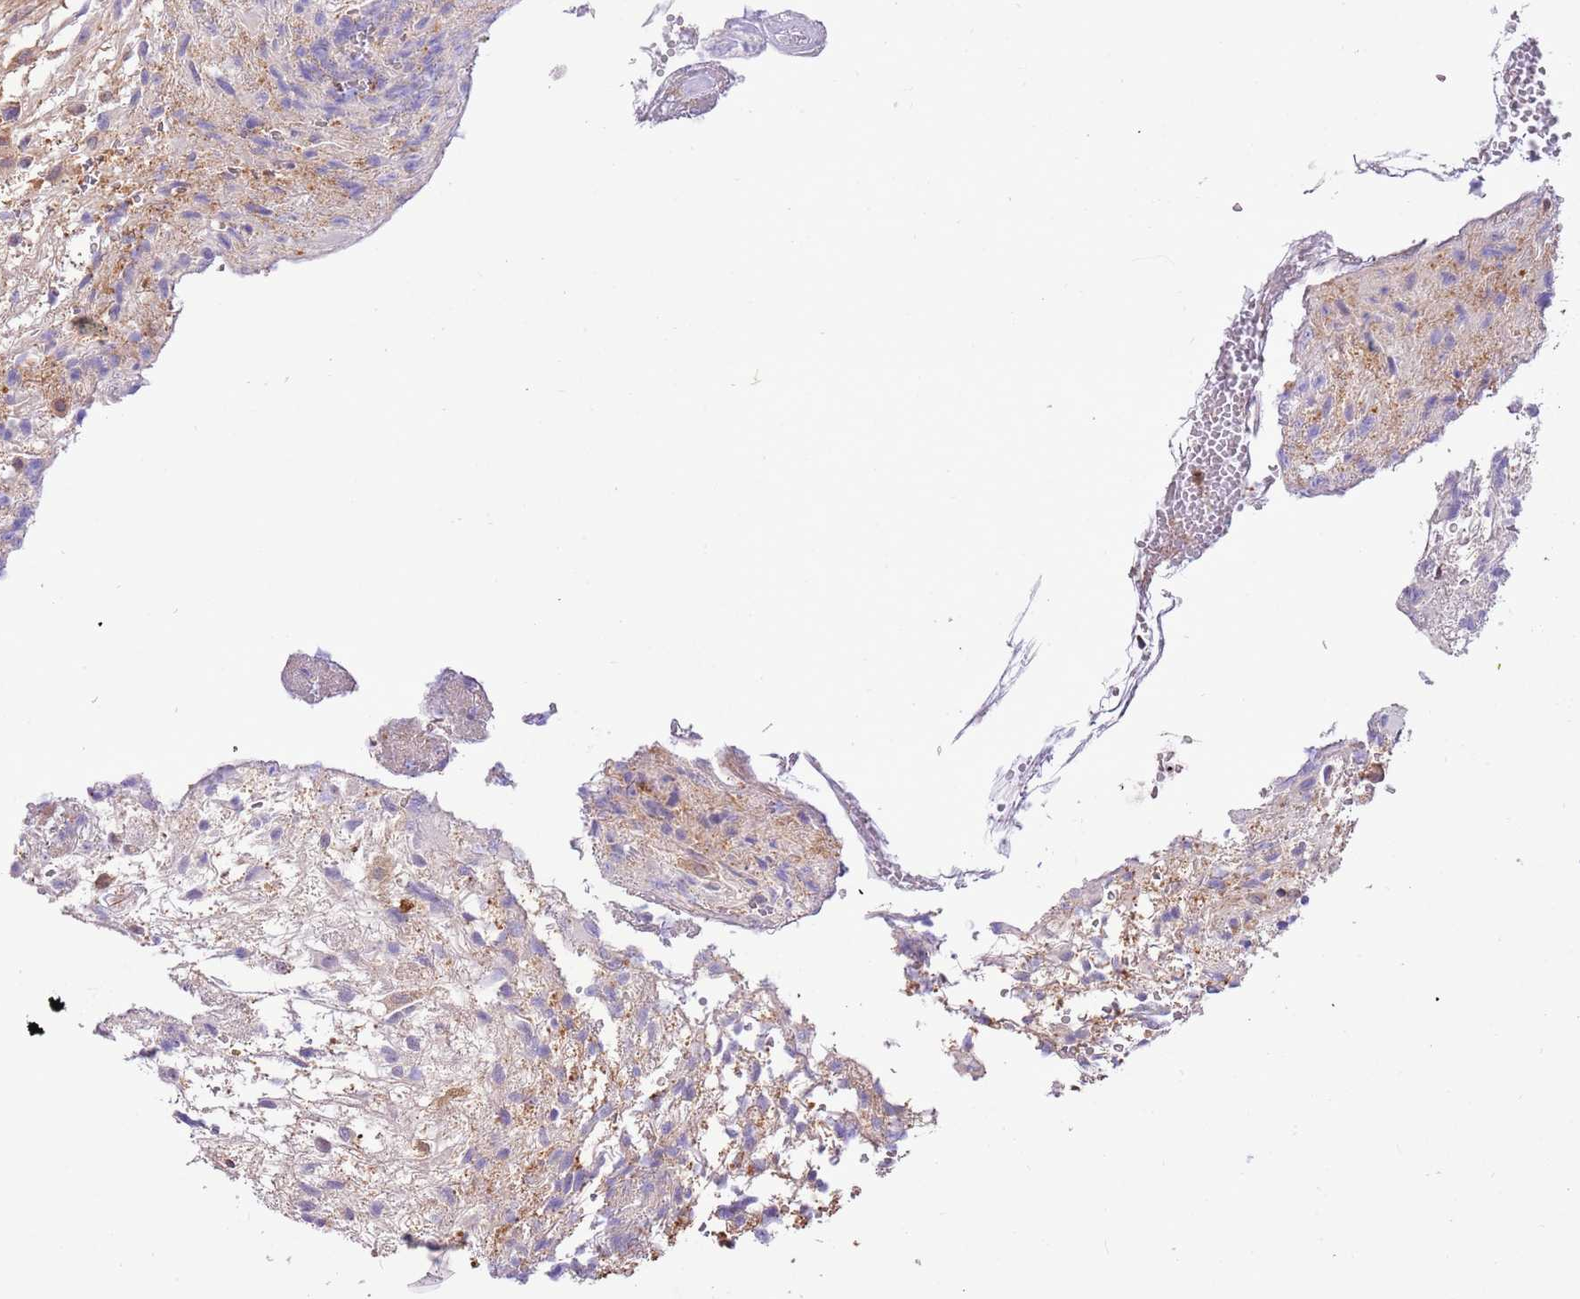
{"staining": {"intensity": "weak", "quantity": "<25%", "location": "cytoplasmic/membranous"}, "tissue": "glioma", "cell_type": "Tumor cells", "image_type": "cancer", "snomed": [{"axis": "morphology", "description": "Glioma, malignant, High grade"}, {"axis": "topography", "description": "Brain"}], "caption": "High power microscopy image of an IHC micrograph of malignant glioma (high-grade), revealing no significant expression in tumor cells.", "gene": "STIP1", "patient": {"sex": "male", "age": 56}}